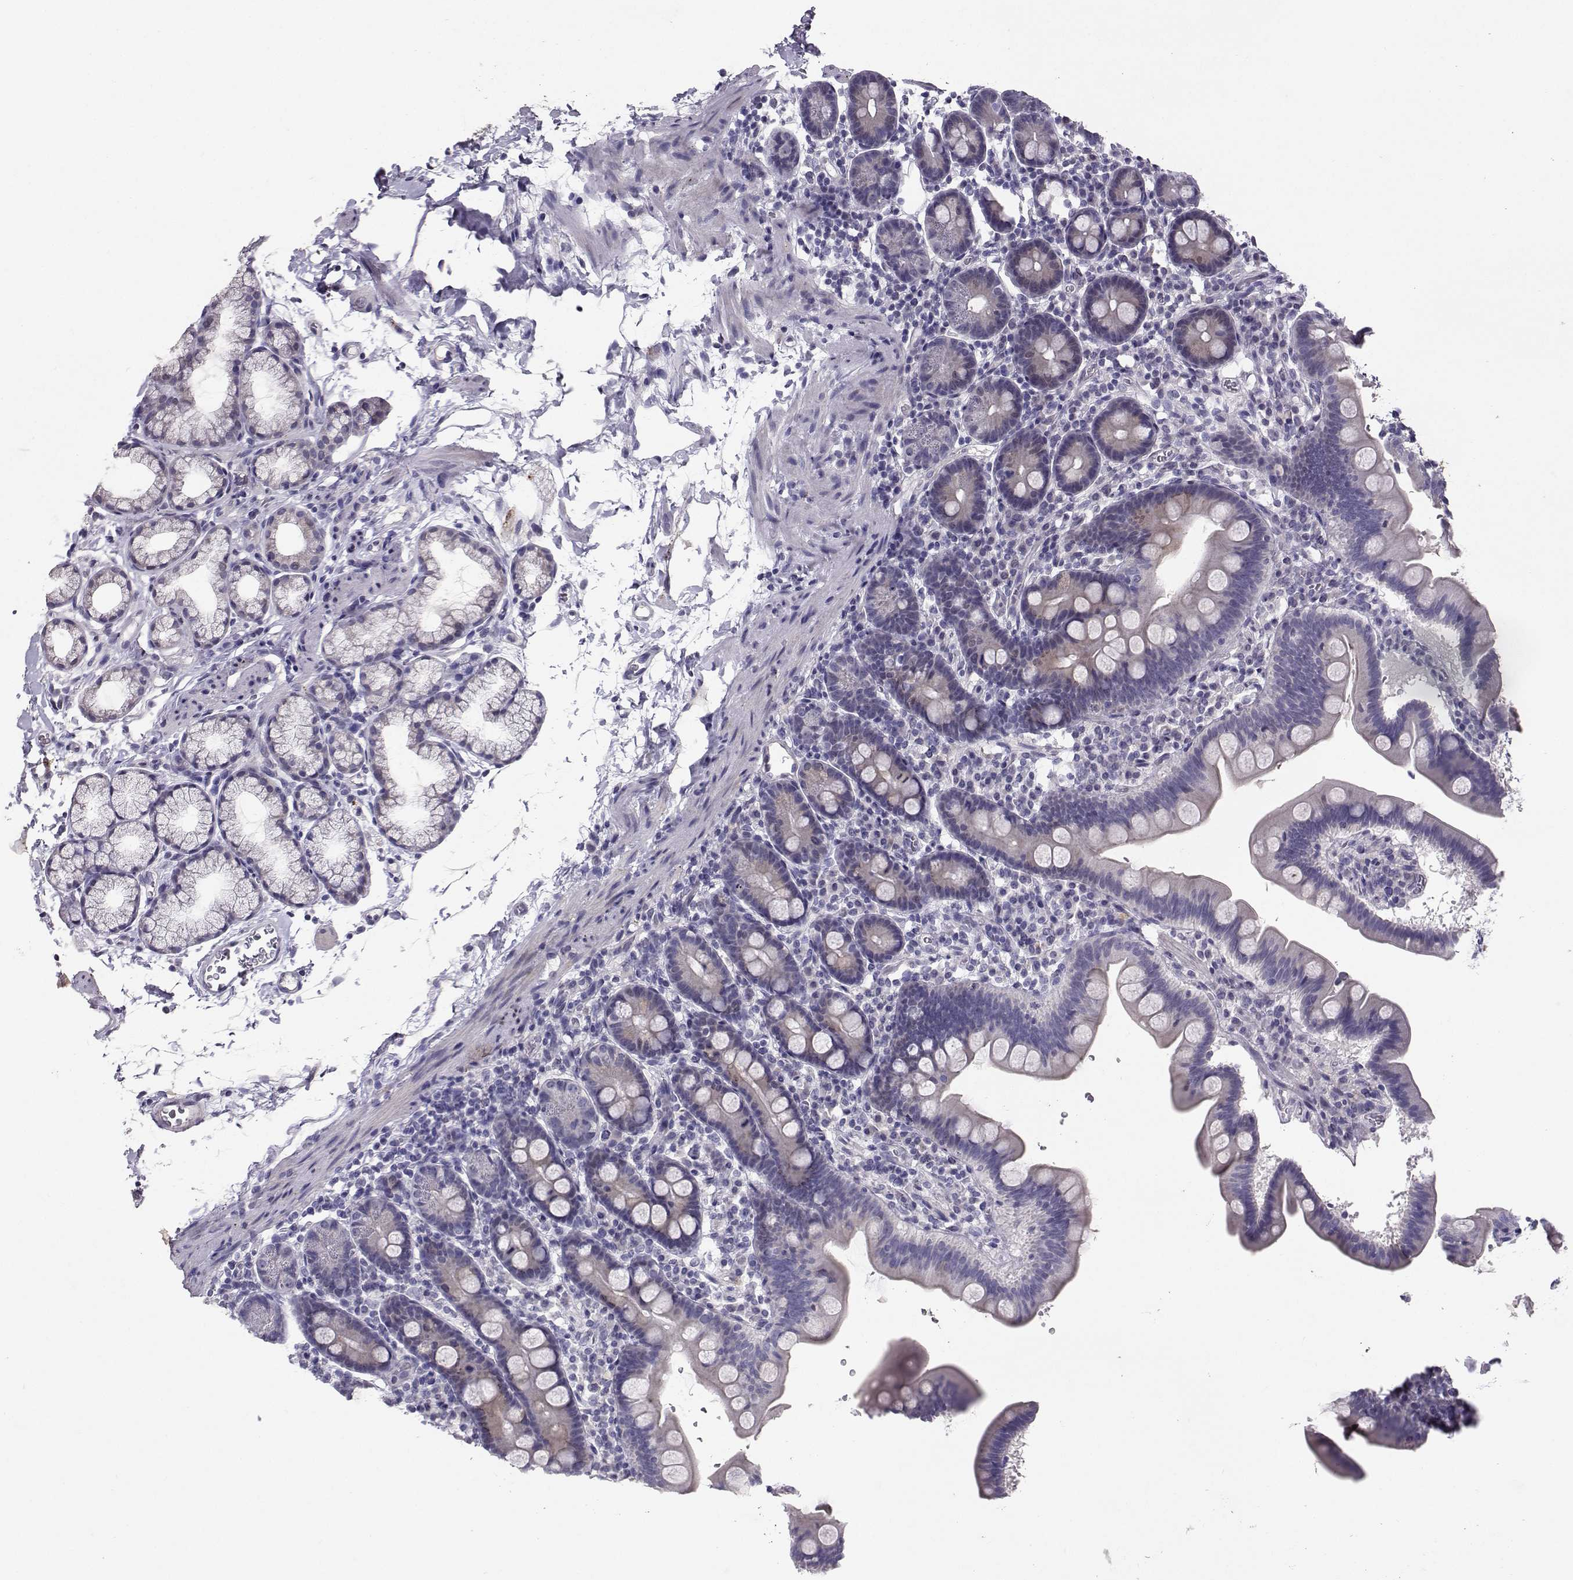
{"staining": {"intensity": "negative", "quantity": "none", "location": "none"}, "tissue": "duodenum", "cell_type": "Glandular cells", "image_type": "normal", "snomed": [{"axis": "morphology", "description": "Normal tissue, NOS"}, {"axis": "topography", "description": "Duodenum"}], "caption": "Glandular cells show no significant expression in unremarkable duodenum. The staining was performed using DAB to visualize the protein expression in brown, while the nuclei were stained in blue with hematoxylin (Magnification: 20x).", "gene": "CARTPT", "patient": {"sex": "male", "age": 59}}